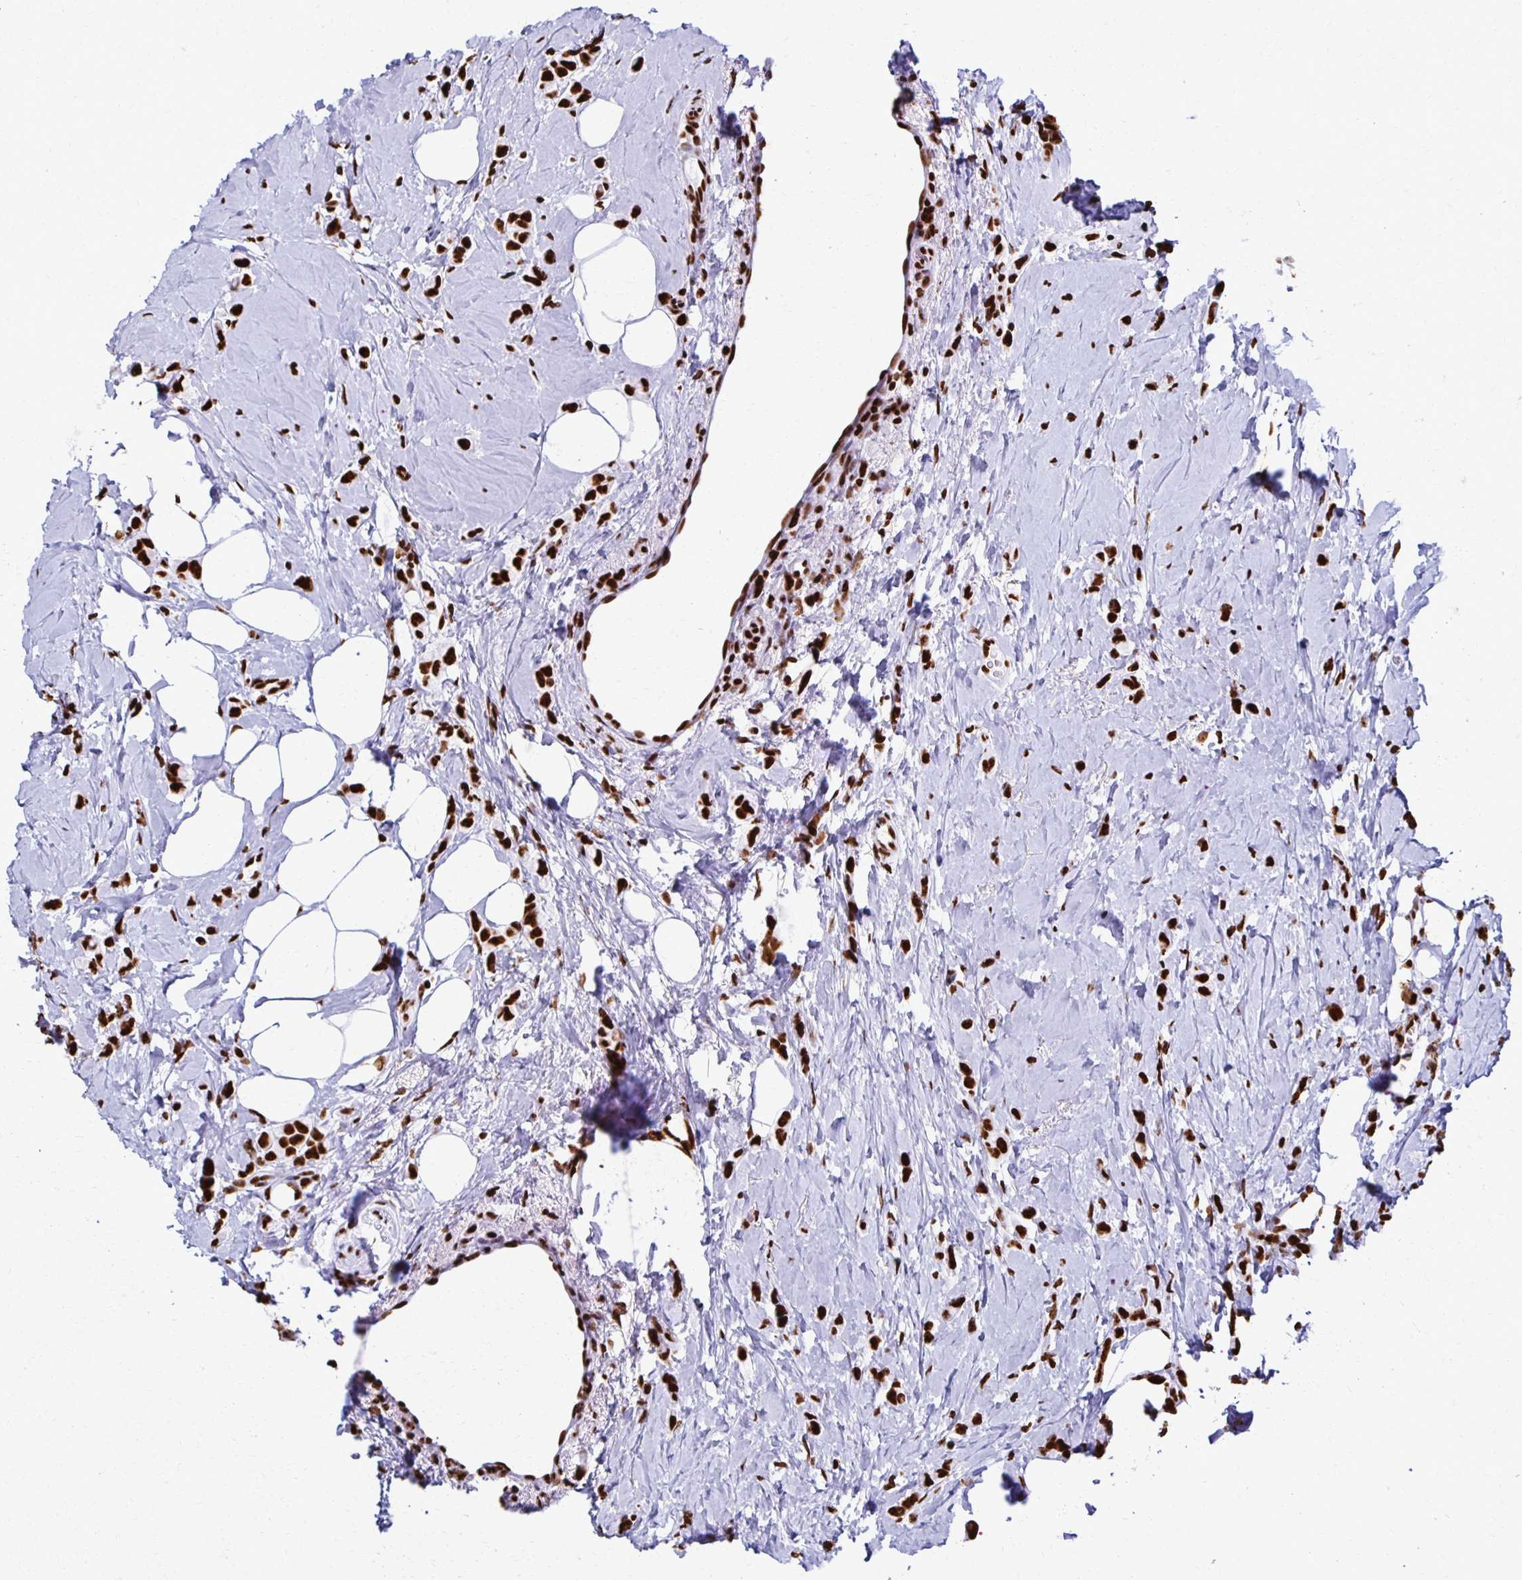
{"staining": {"intensity": "strong", "quantity": ">75%", "location": "nuclear"}, "tissue": "breast cancer", "cell_type": "Tumor cells", "image_type": "cancer", "snomed": [{"axis": "morphology", "description": "Lobular carcinoma"}, {"axis": "topography", "description": "Breast"}], "caption": "Immunohistochemistry (IHC) of lobular carcinoma (breast) exhibits high levels of strong nuclear positivity in about >75% of tumor cells. (DAB IHC, brown staining for protein, blue staining for nuclei).", "gene": "NONO", "patient": {"sex": "female", "age": 66}}